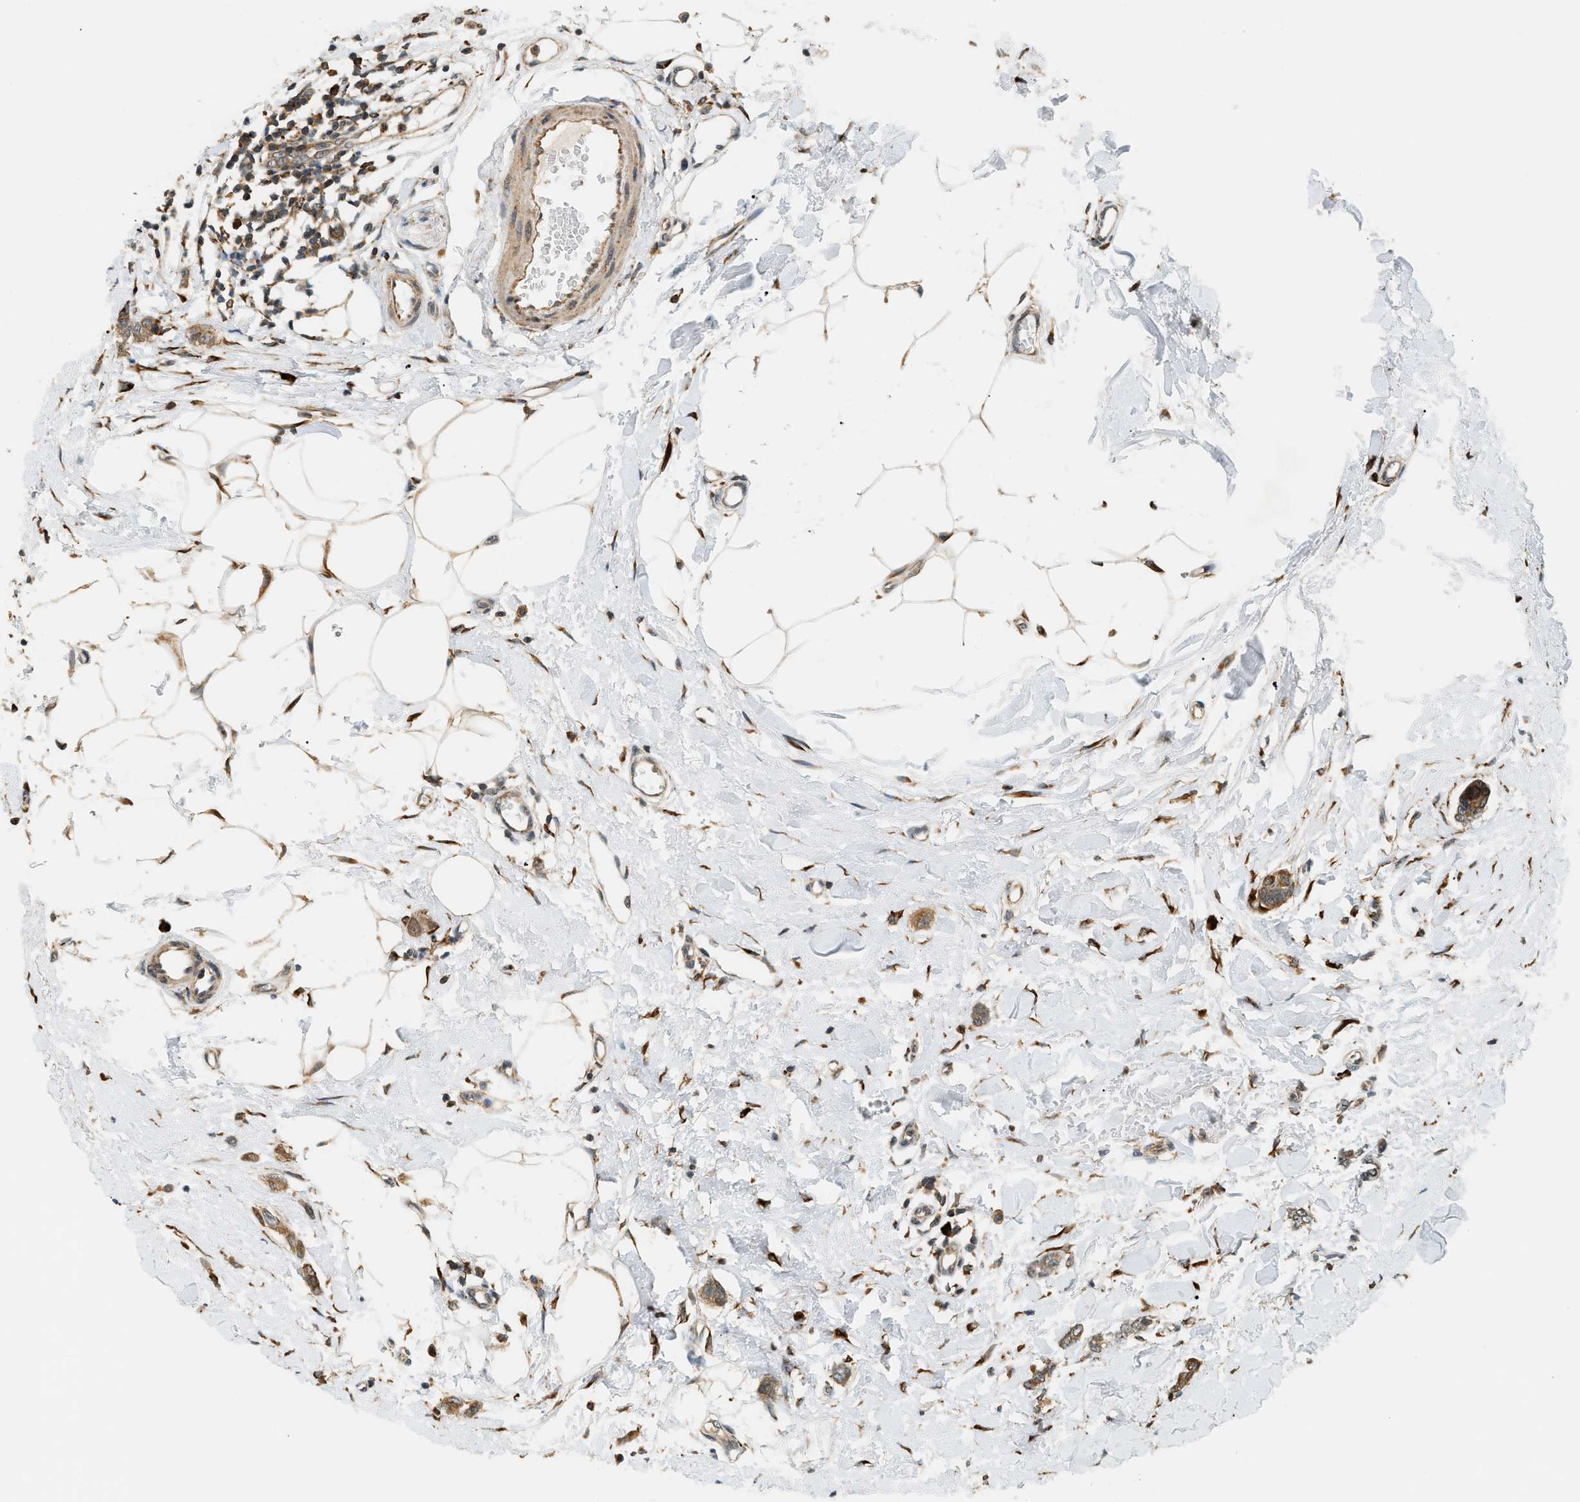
{"staining": {"intensity": "moderate", "quantity": ">75%", "location": "cytoplasmic/membranous"}, "tissue": "breast cancer", "cell_type": "Tumor cells", "image_type": "cancer", "snomed": [{"axis": "morphology", "description": "Lobular carcinoma"}, {"axis": "topography", "description": "Skin"}, {"axis": "topography", "description": "Breast"}], "caption": "A brown stain highlights moderate cytoplasmic/membranous expression of a protein in human breast cancer tumor cells. Ihc stains the protein in brown and the nuclei are stained blue.", "gene": "SEMA4D", "patient": {"sex": "female", "age": 46}}